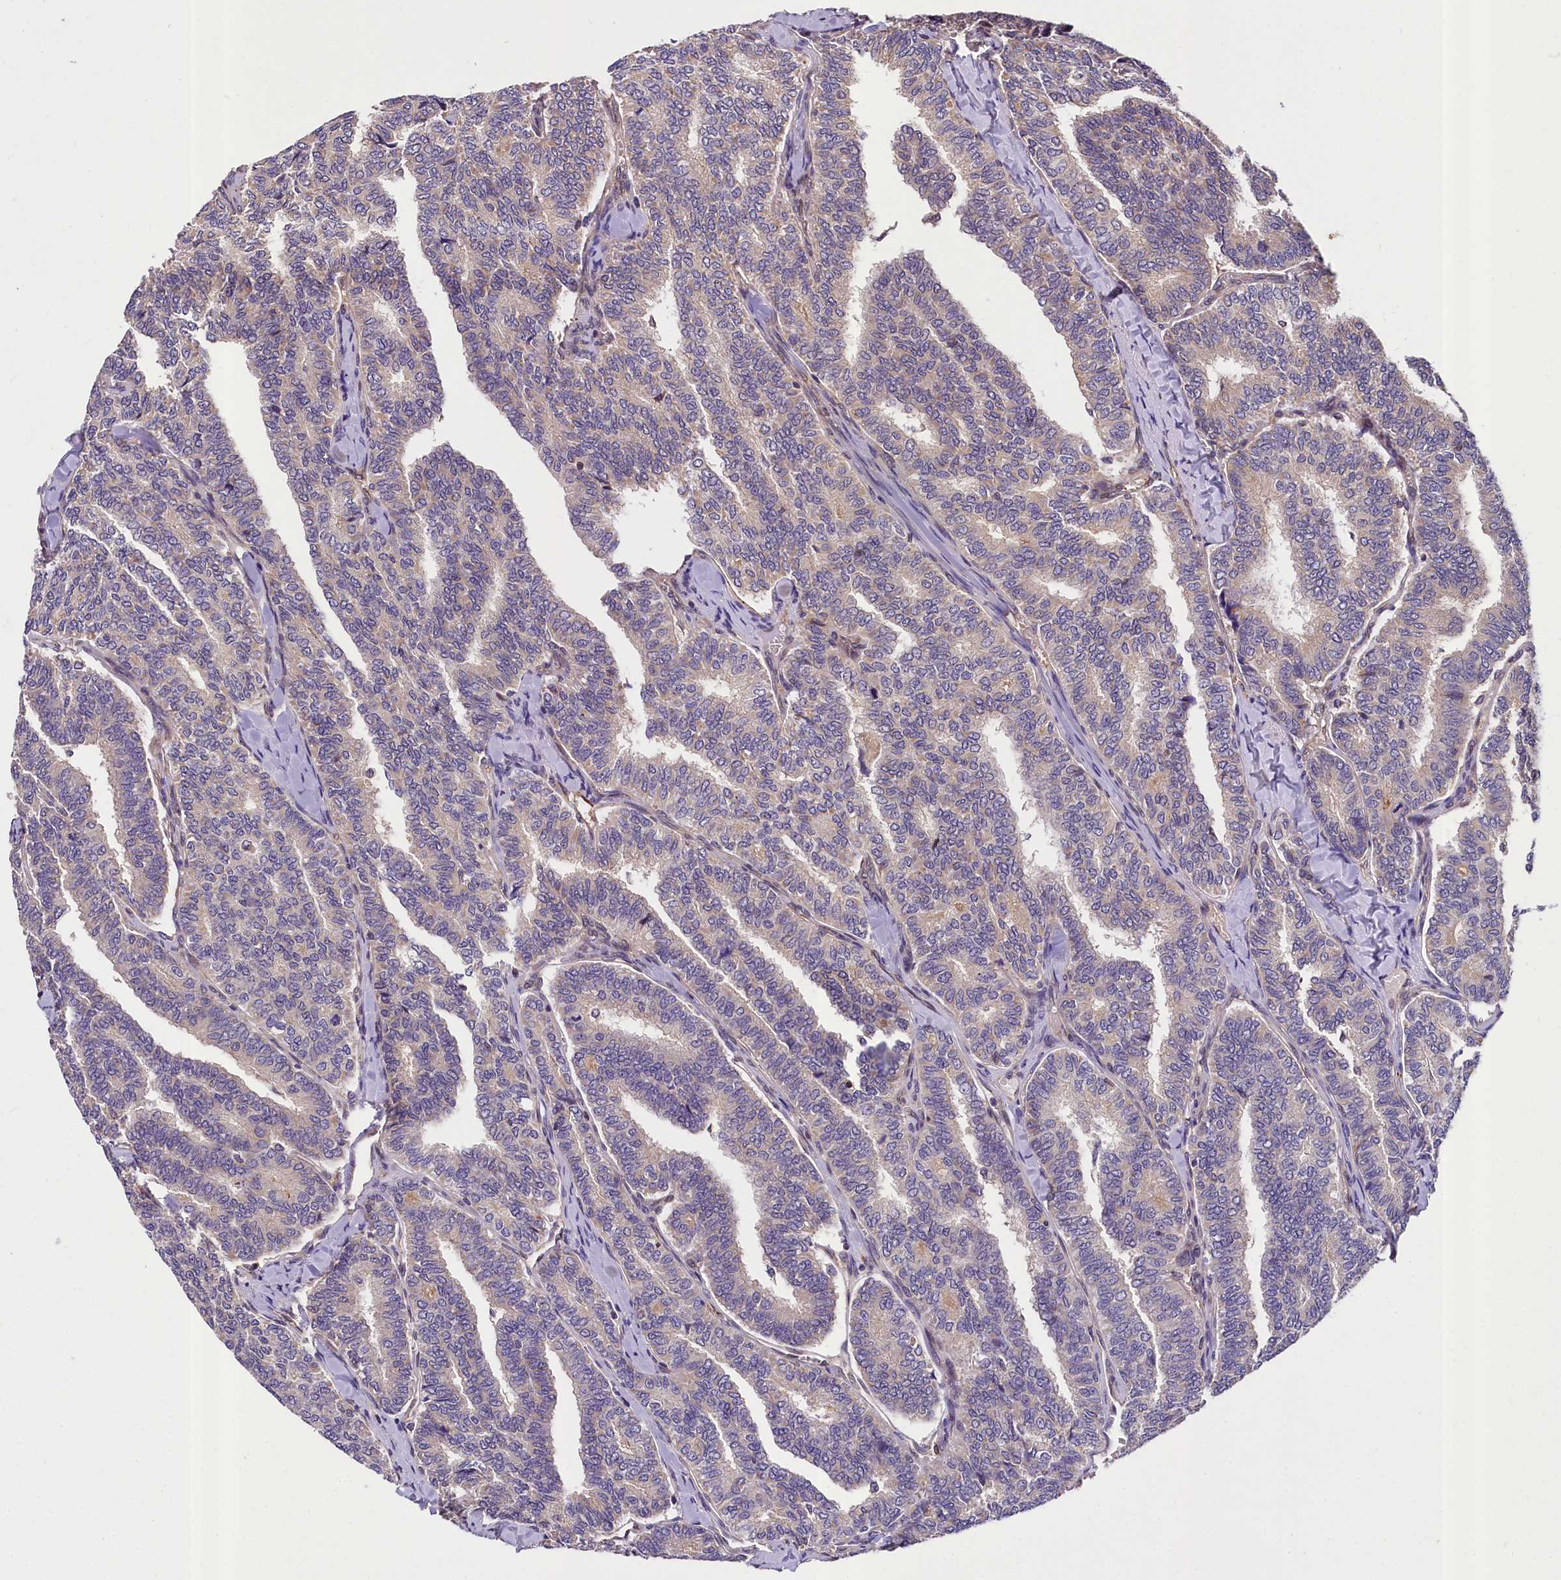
{"staining": {"intensity": "weak", "quantity": "<25%", "location": "cytoplasmic/membranous"}, "tissue": "thyroid cancer", "cell_type": "Tumor cells", "image_type": "cancer", "snomed": [{"axis": "morphology", "description": "Papillary adenocarcinoma, NOS"}, {"axis": "topography", "description": "Thyroid gland"}], "caption": "High magnification brightfield microscopy of thyroid cancer (papillary adenocarcinoma) stained with DAB (3,3'-diaminobenzidine) (brown) and counterstained with hematoxylin (blue): tumor cells show no significant expression.", "gene": "SUPV3L1", "patient": {"sex": "female", "age": 35}}